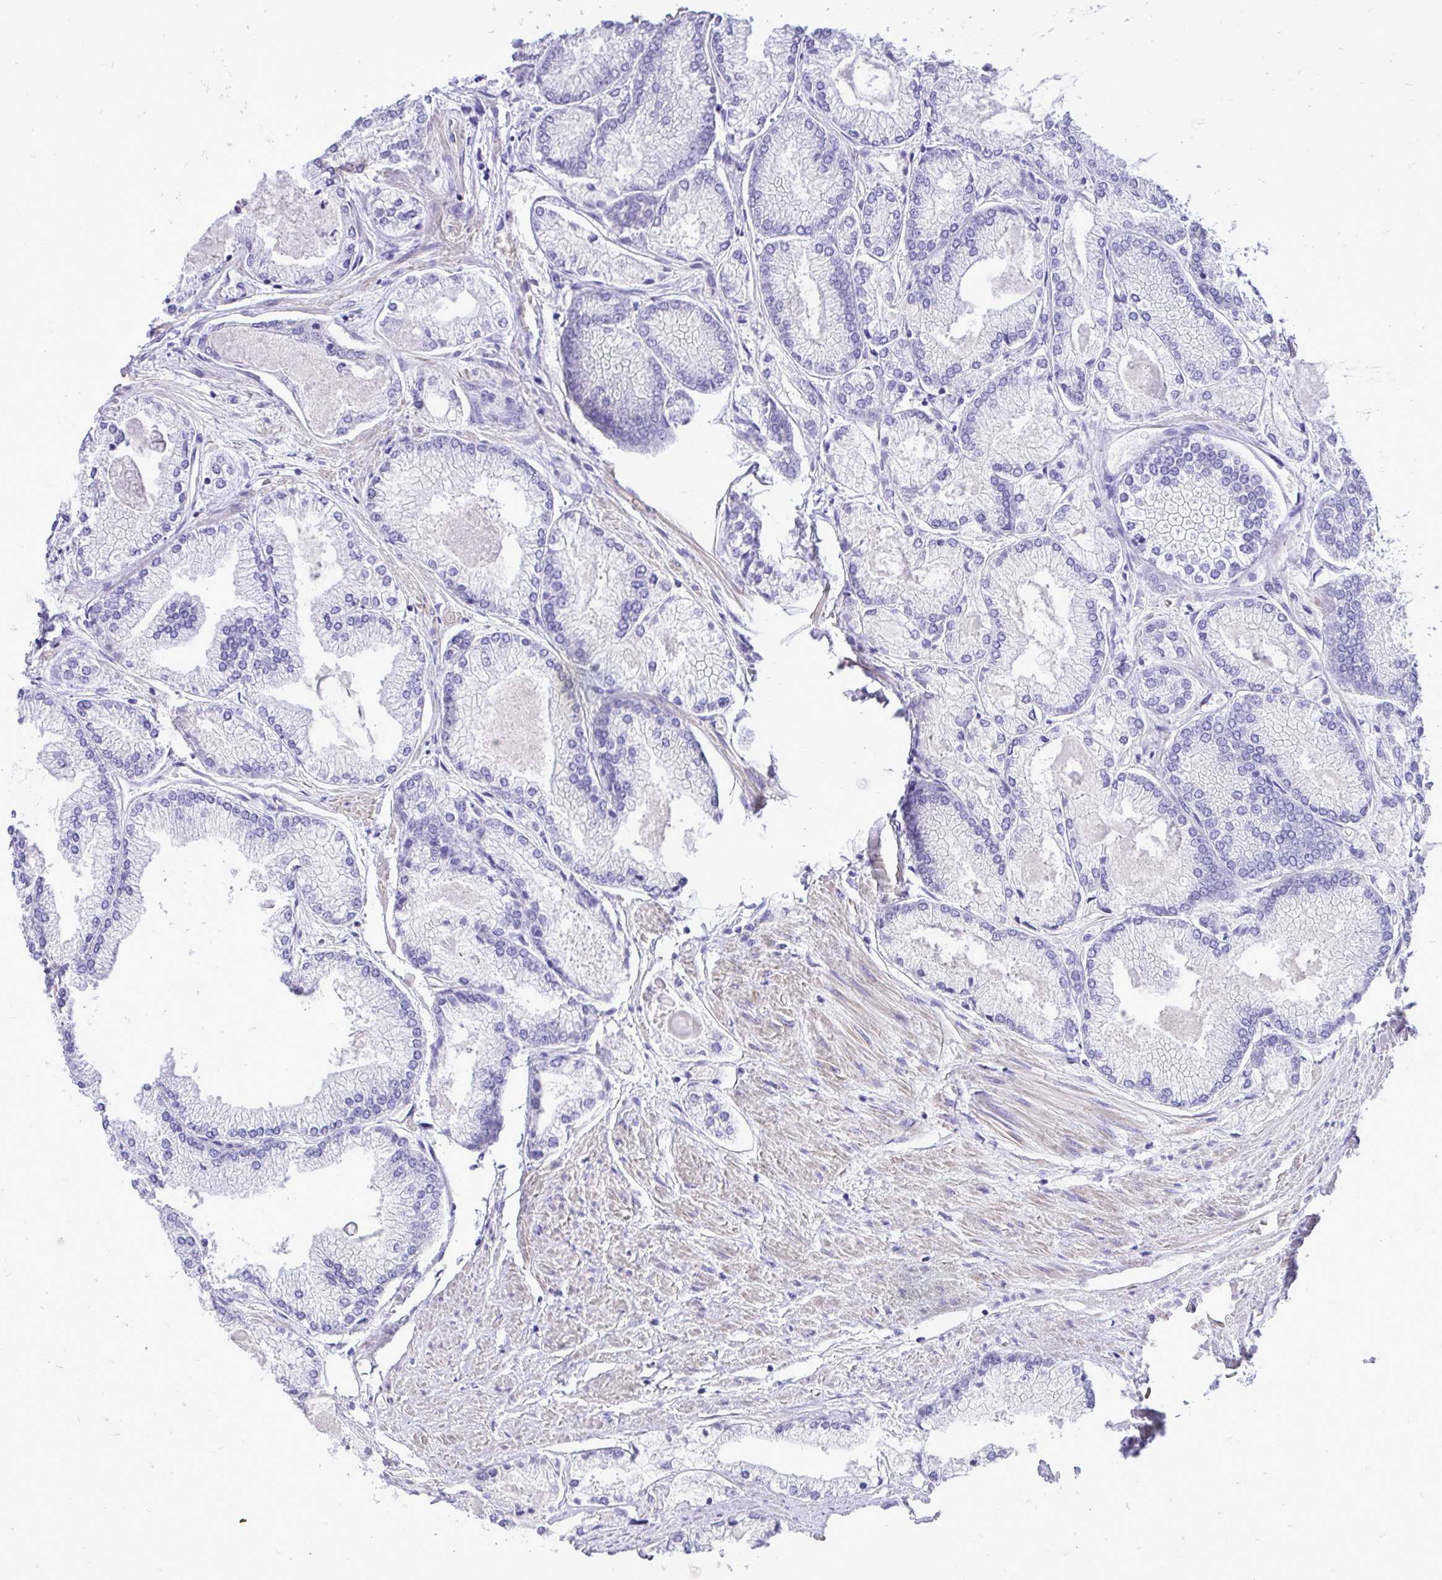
{"staining": {"intensity": "negative", "quantity": "none", "location": "none"}, "tissue": "prostate cancer", "cell_type": "Tumor cells", "image_type": "cancer", "snomed": [{"axis": "morphology", "description": "Adenocarcinoma, High grade"}, {"axis": "topography", "description": "Prostate"}], "caption": "Tumor cells are negative for brown protein staining in prostate cancer (high-grade adenocarcinoma).", "gene": "PELI3", "patient": {"sex": "male", "age": 68}}